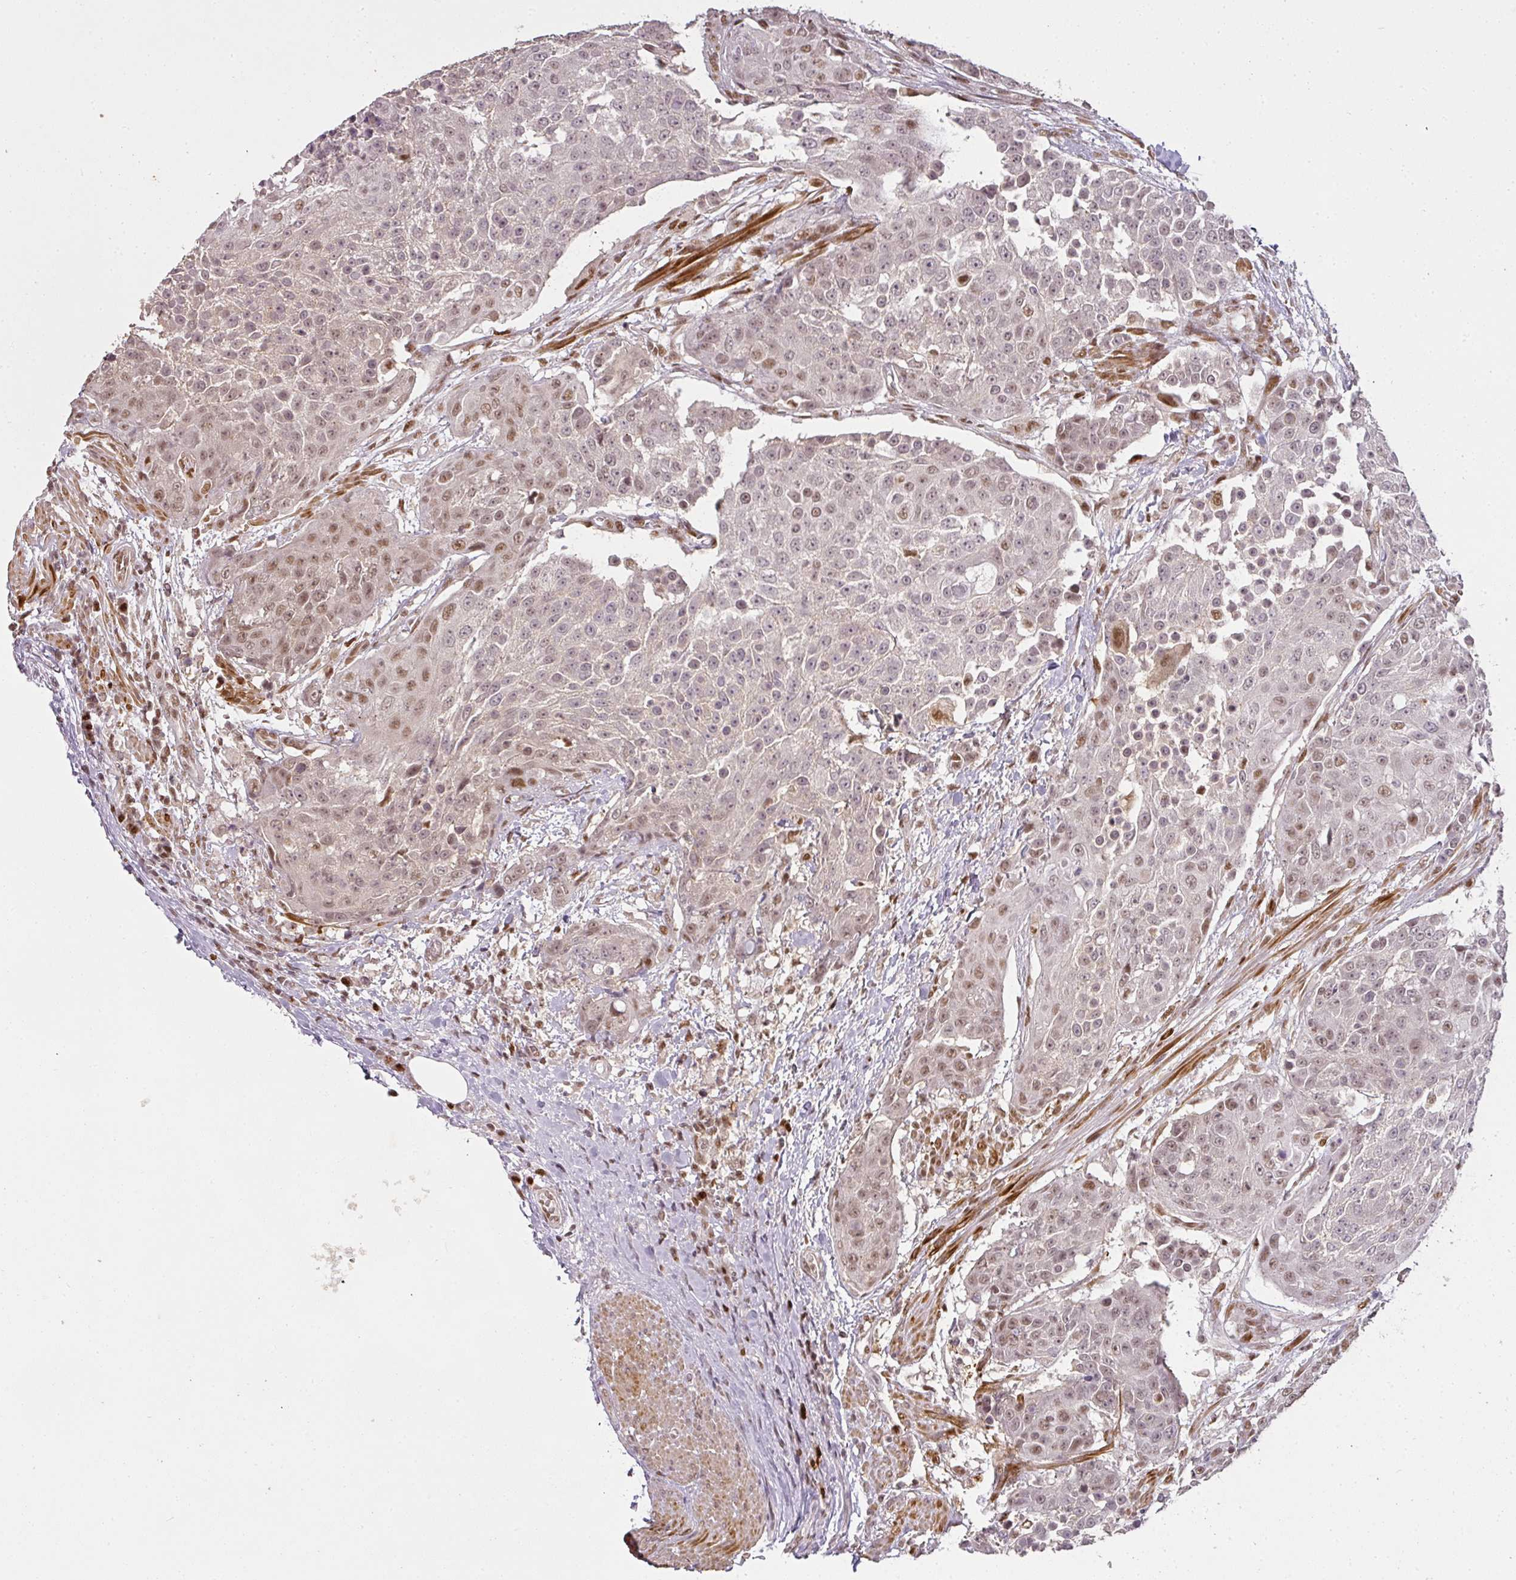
{"staining": {"intensity": "moderate", "quantity": "25%-75%", "location": "nuclear"}, "tissue": "urothelial cancer", "cell_type": "Tumor cells", "image_type": "cancer", "snomed": [{"axis": "morphology", "description": "Urothelial carcinoma, High grade"}, {"axis": "topography", "description": "Urinary bladder"}], "caption": "Immunohistochemical staining of human urothelial cancer shows moderate nuclear protein positivity in approximately 25%-75% of tumor cells.", "gene": "GPRIN2", "patient": {"sex": "female", "age": 63}}